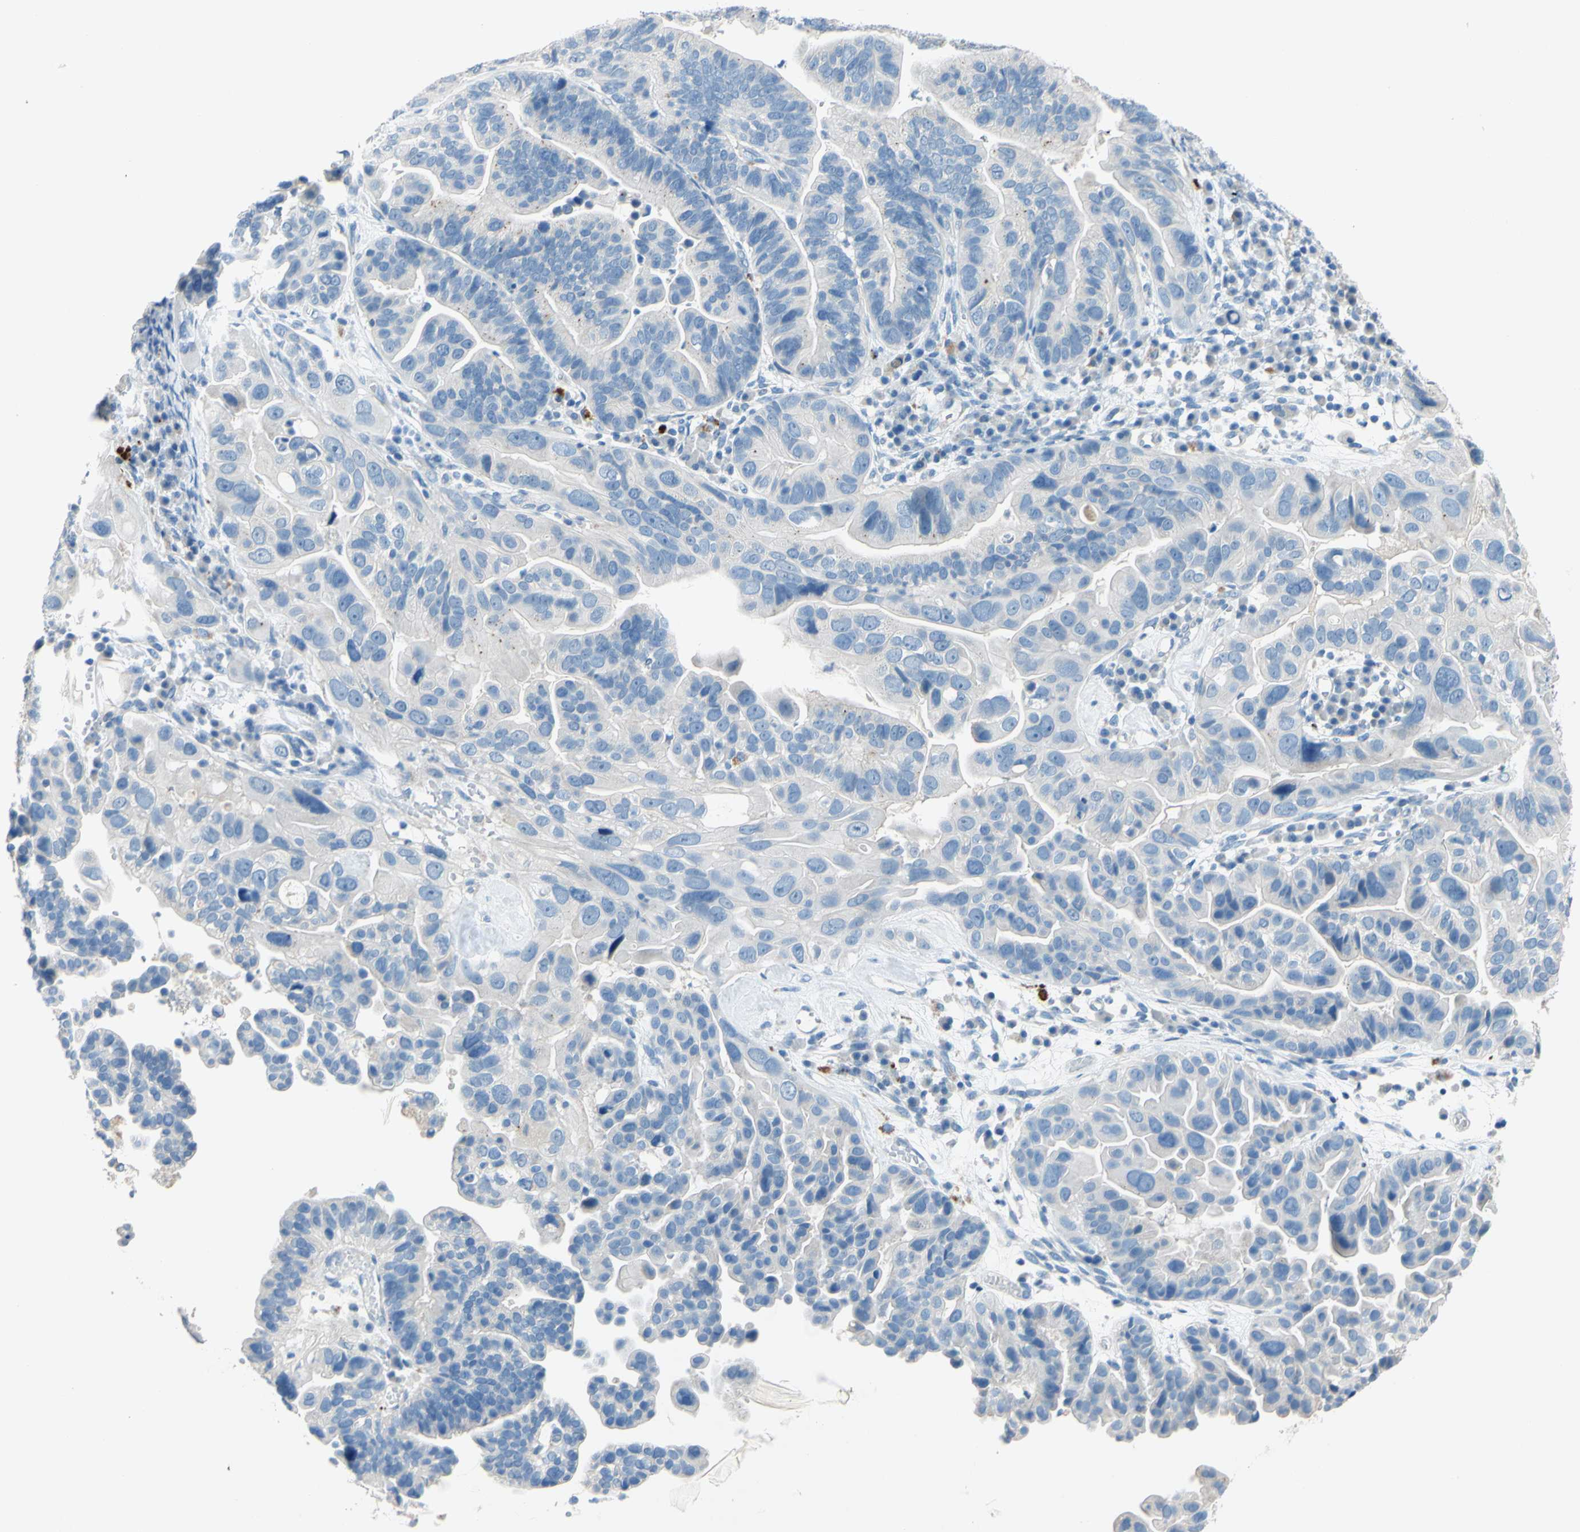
{"staining": {"intensity": "negative", "quantity": "none", "location": "none"}, "tissue": "ovarian cancer", "cell_type": "Tumor cells", "image_type": "cancer", "snomed": [{"axis": "morphology", "description": "Cystadenocarcinoma, serous, NOS"}, {"axis": "topography", "description": "Ovary"}], "caption": "A high-resolution histopathology image shows immunohistochemistry staining of ovarian serous cystadenocarcinoma, which shows no significant staining in tumor cells.", "gene": "CDH10", "patient": {"sex": "female", "age": 56}}